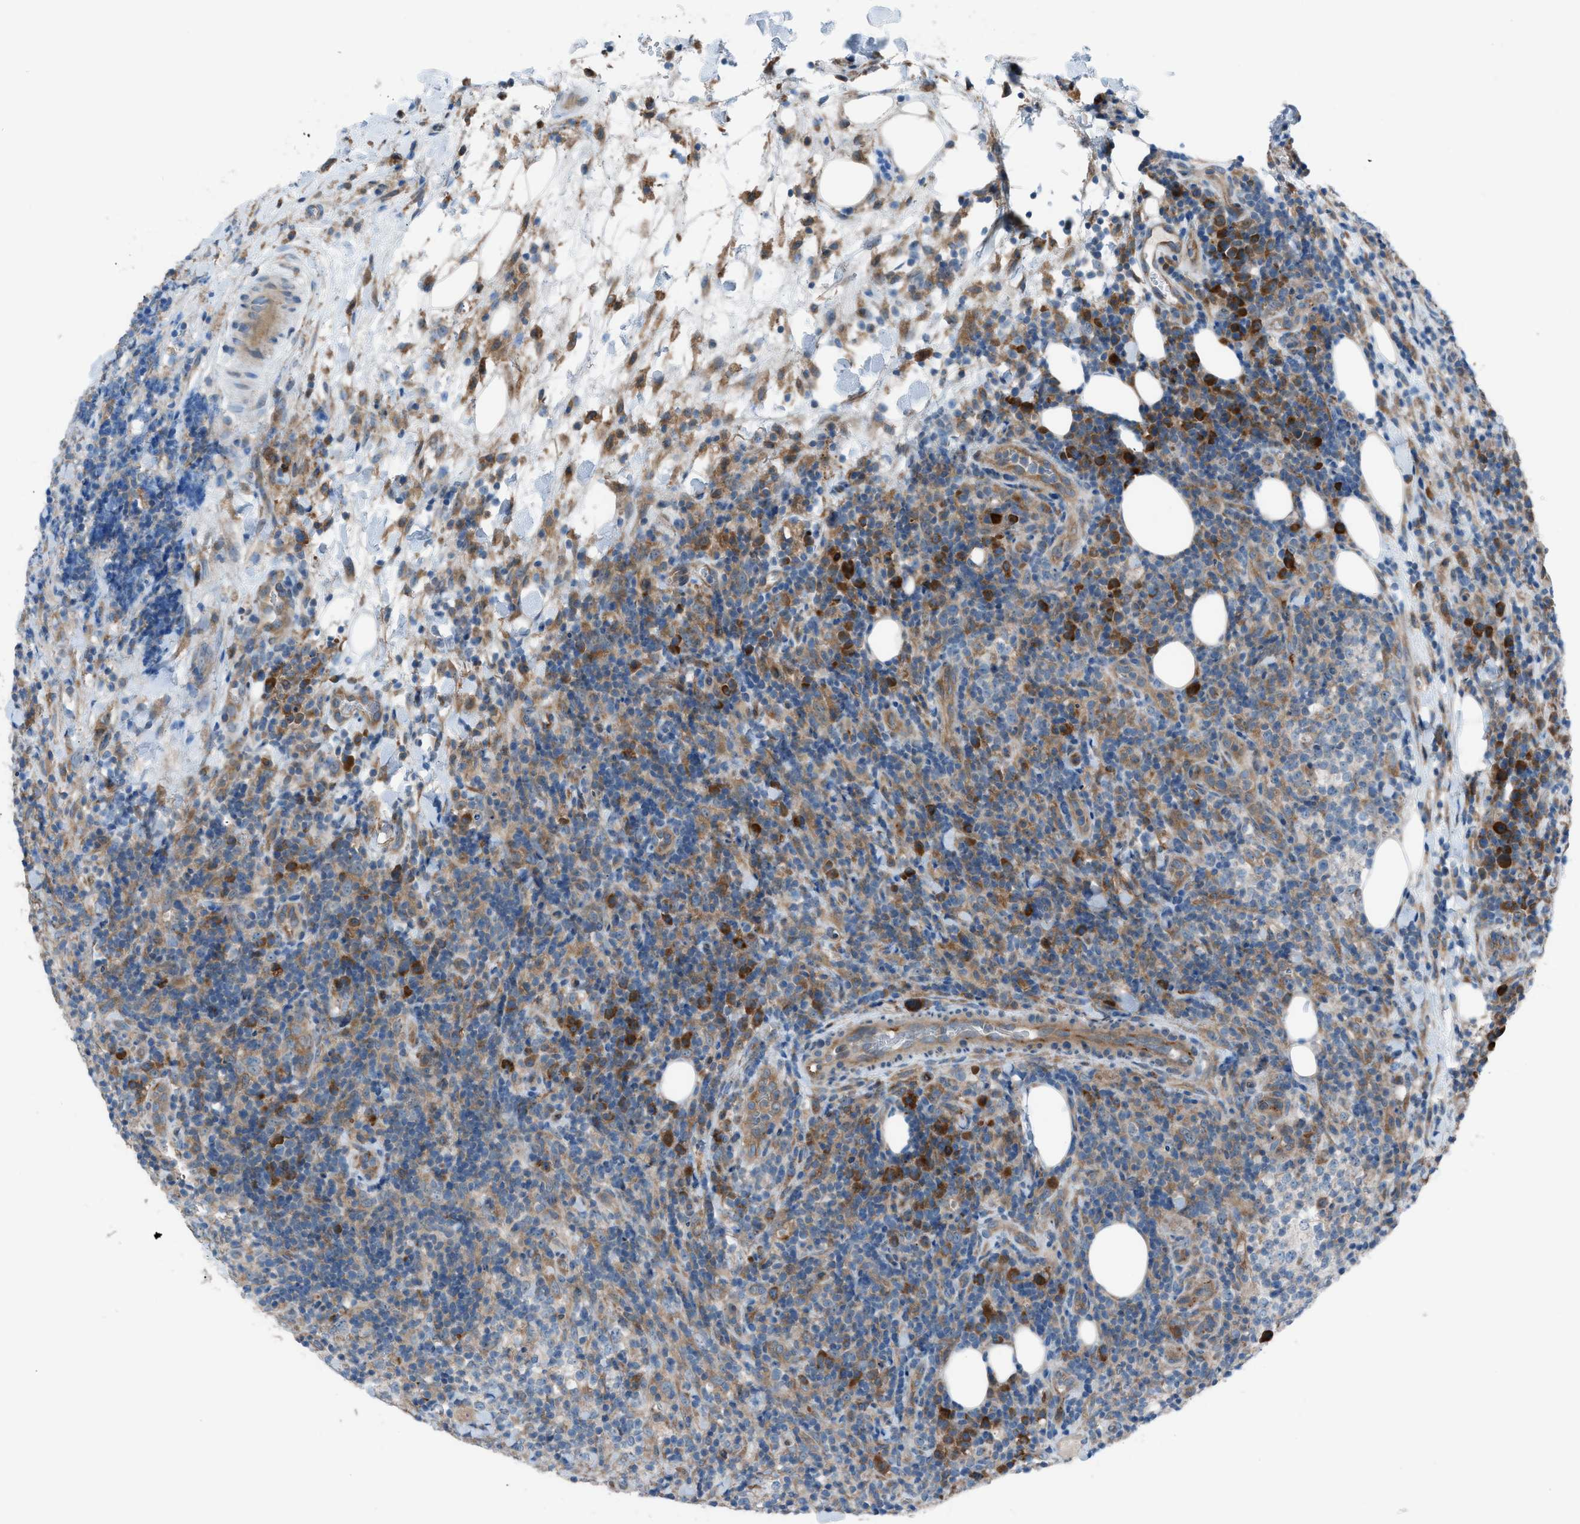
{"staining": {"intensity": "strong", "quantity": "25%-75%", "location": "cytoplasmic/membranous"}, "tissue": "lymphoma", "cell_type": "Tumor cells", "image_type": "cancer", "snomed": [{"axis": "morphology", "description": "Malignant lymphoma, non-Hodgkin's type, High grade"}, {"axis": "topography", "description": "Lymph node"}], "caption": "Immunohistochemistry image of neoplastic tissue: human lymphoma stained using immunohistochemistry demonstrates high levels of strong protein expression localized specifically in the cytoplasmic/membranous of tumor cells, appearing as a cytoplasmic/membranous brown color.", "gene": "HEG1", "patient": {"sex": "female", "age": 76}}